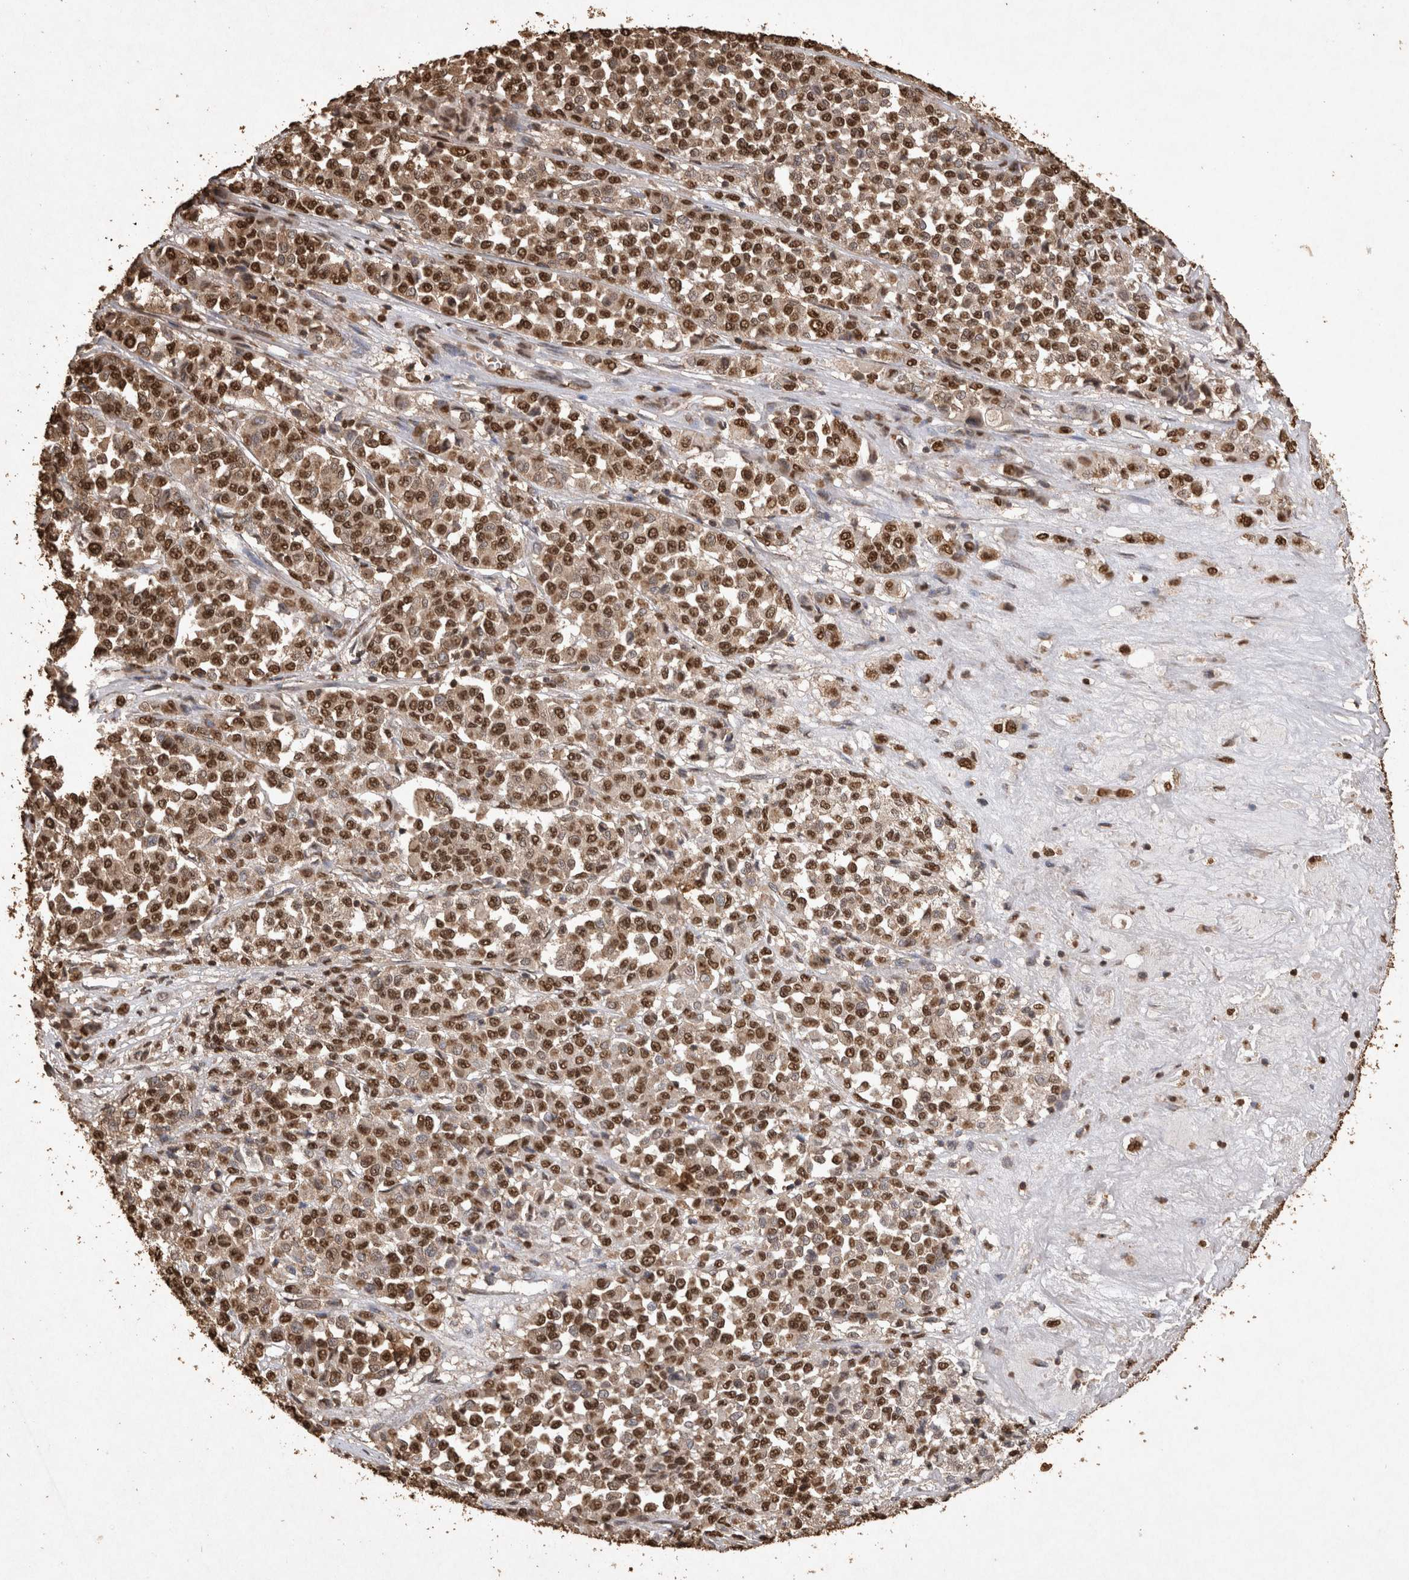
{"staining": {"intensity": "strong", "quantity": ">75%", "location": "nuclear"}, "tissue": "melanoma", "cell_type": "Tumor cells", "image_type": "cancer", "snomed": [{"axis": "morphology", "description": "Malignant melanoma, Metastatic site"}, {"axis": "topography", "description": "Pancreas"}], "caption": "Protein staining displays strong nuclear staining in about >75% of tumor cells in melanoma. (Brightfield microscopy of DAB IHC at high magnification).", "gene": "OAS2", "patient": {"sex": "female", "age": 30}}